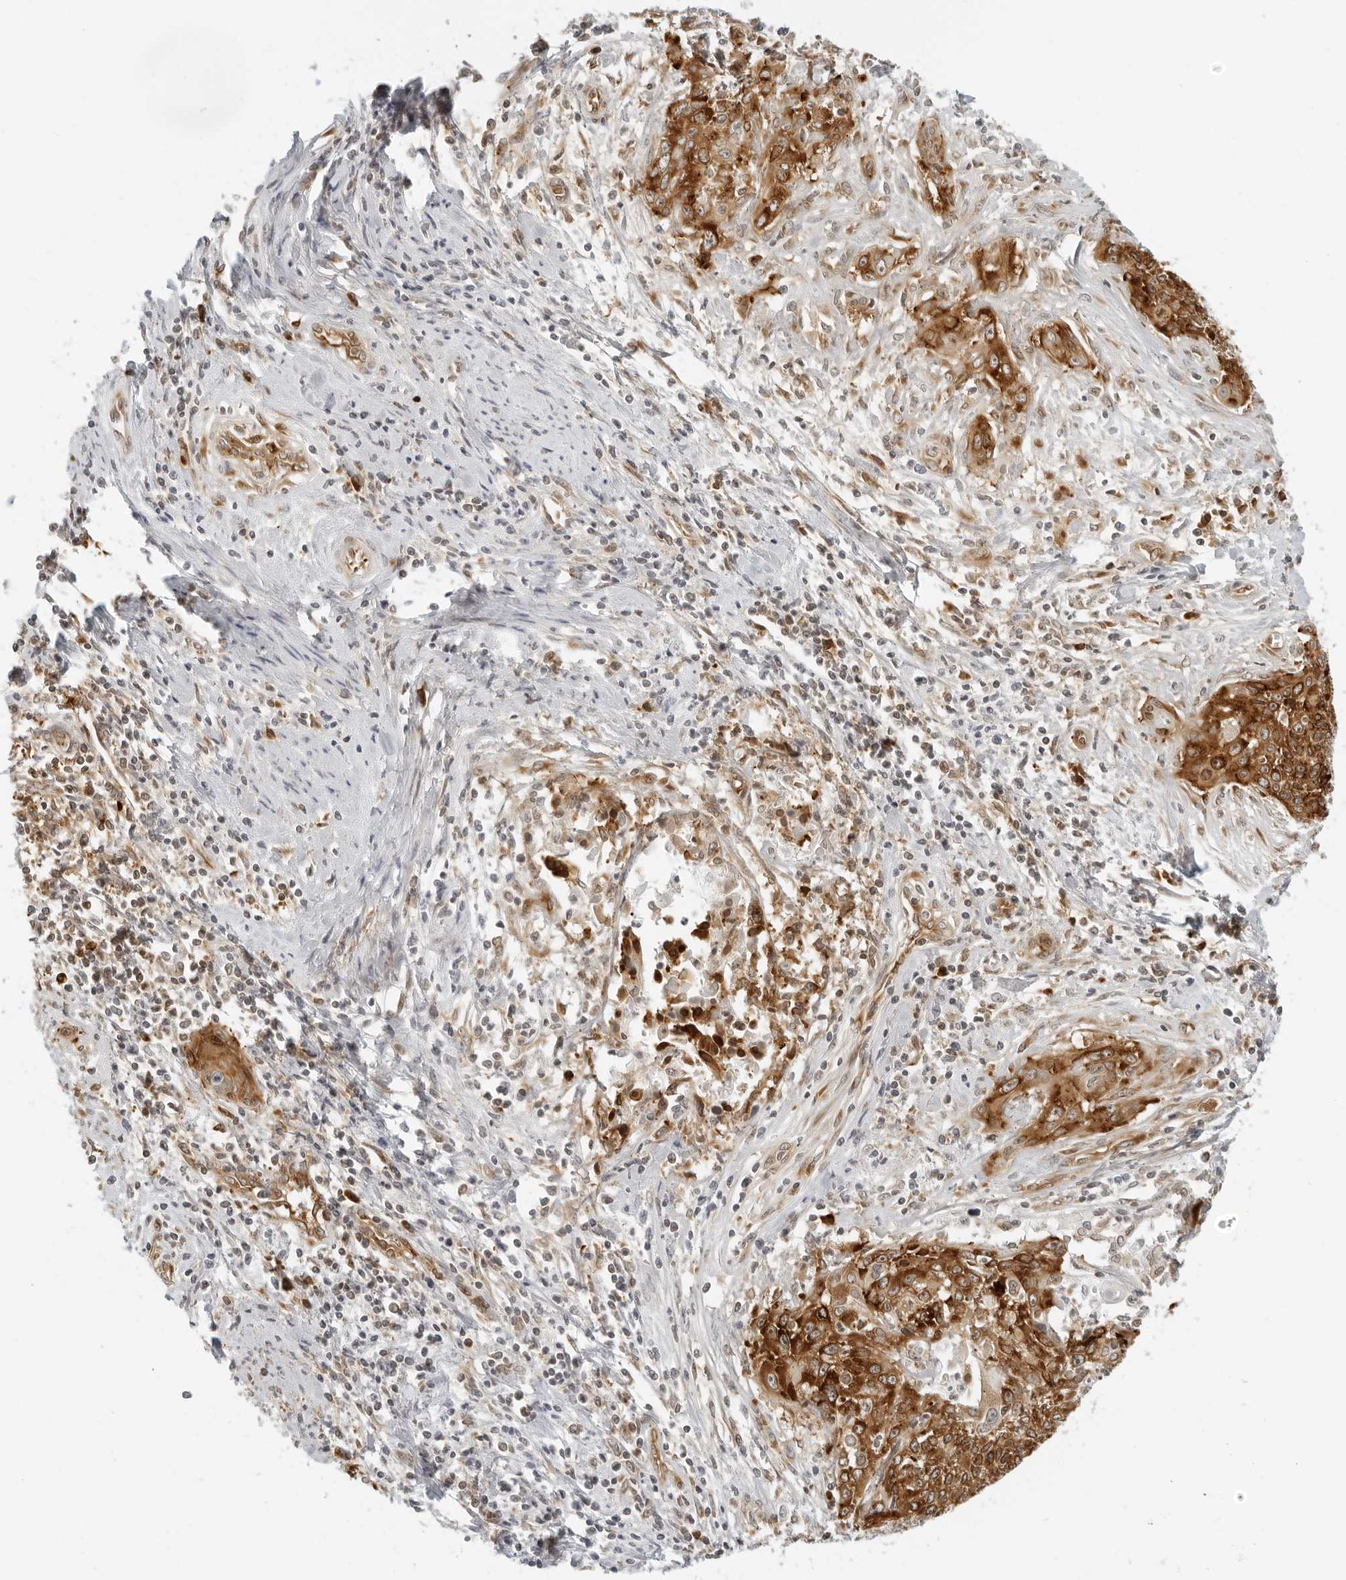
{"staining": {"intensity": "strong", "quantity": ">75%", "location": "cytoplasmic/membranous"}, "tissue": "cervical cancer", "cell_type": "Tumor cells", "image_type": "cancer", "snomed": [{"axis": "morphology", "description": "Squamous cell carcinoma, NOS"}, {"axis": "topography", "description": "Cervix"}], "caption": "Immunohistochemistry of cervical cancer demonstrates high levels of strong cytoplasmic/membranous positivity in about >75% of tumor cells. The staining was performed using DAB (3,3'-diaminobenzidine), with brown indicating positive protein expression. Nuclei are stained blue with hematoxylin.", "gene": "EIF4G1", "patient": {"sex": "female", "age": 55}}